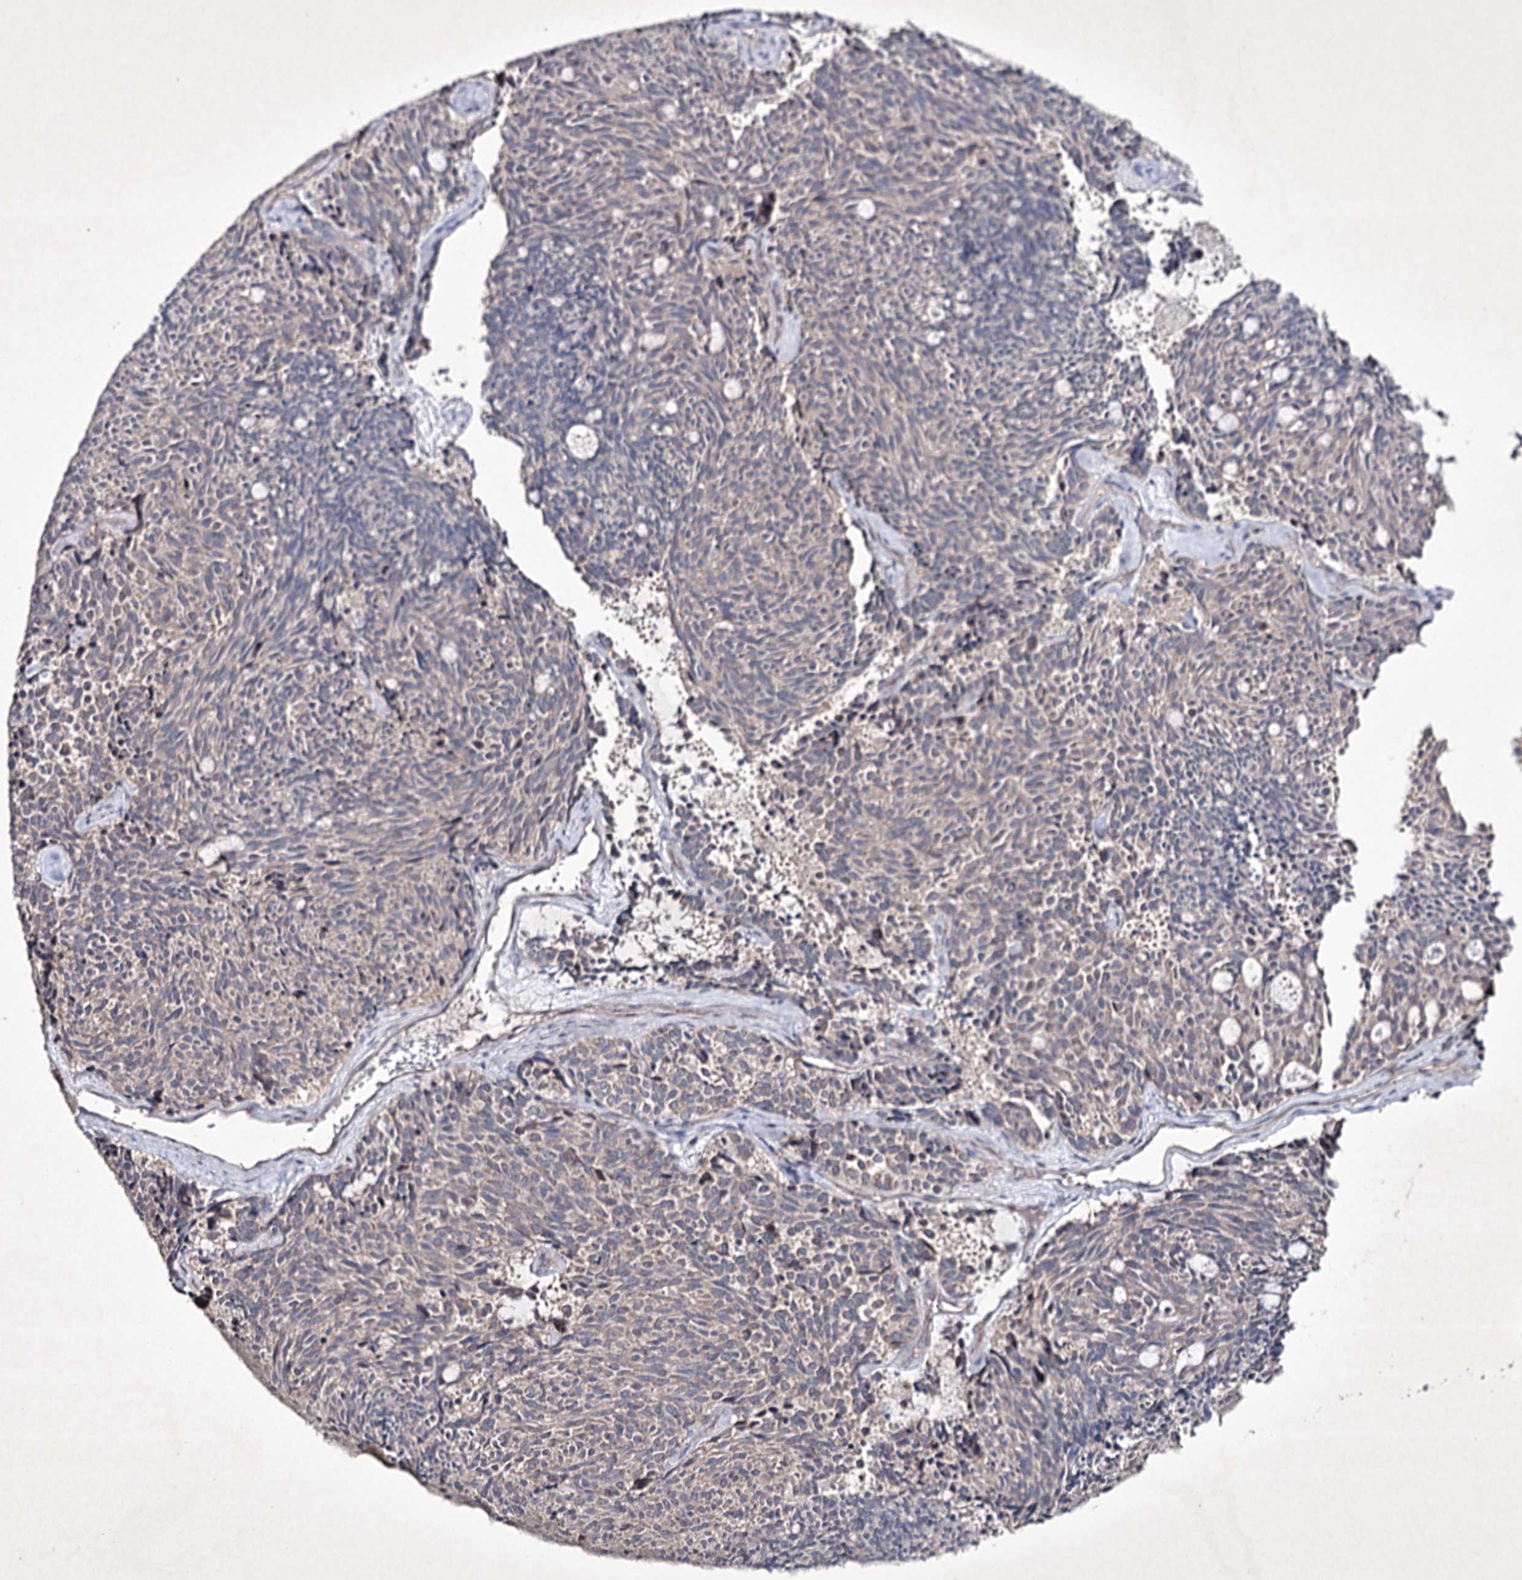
{"staining": {"intensity": "negative", "quantity": "none", "location": "none"}, "tissue": "carcinoid", "cell_type": "Tumor cells", "image_type": "cancer", "snomed": [{"axis": "morphology", "description": "Carcinoid, malignant, NOS"}, {"axis": "topography", "description": "Pancreas"}], "caption": "Immunohistochemistry of carcinoid (malignant) displays no positivity in tumor cells. (DAB immunohistochemistry with hematoxylin counter stain).", "gene": "SEMA4G", "patient": {"sex": "female", "age": 54}}